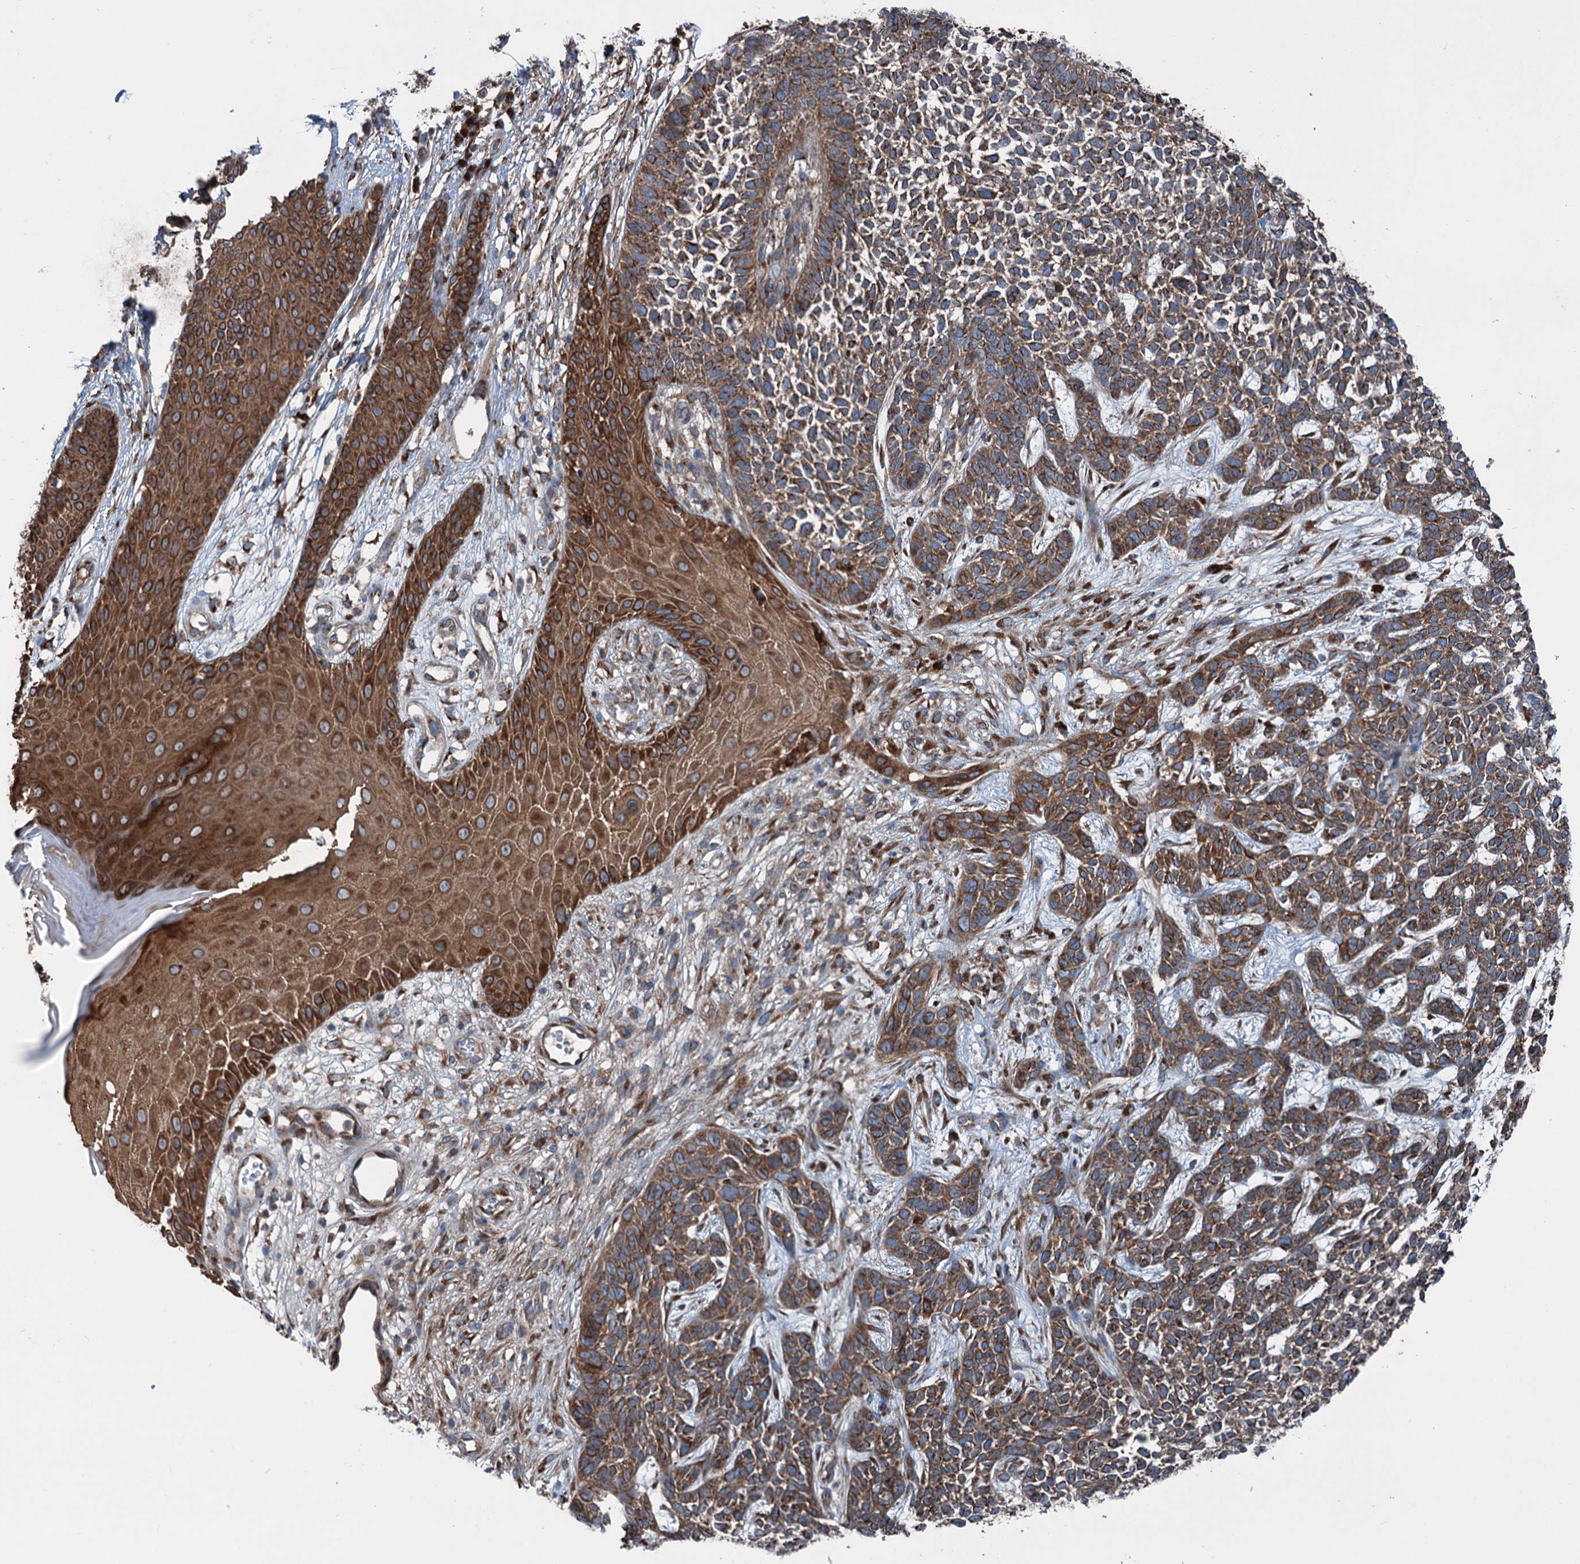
{"staining": {"intensity": "strong", "quantity": ">75%", "location": "cytoplasmic/membranous"}, "tissue": "skin cancer", "cell_type": "Tumor cells", "image_type": "cancer", "snomed": [{"axis": "morphology", "description": "Basal cell carcinoma"}, {"axis": "topography", "description": "Skin"}], "caption": "This histopathology image displays basal cell carcinoma (skin) stained with immunohistochemistry to label a protein in brown. The cytoplasmic/membranous of tumor cells show strong positivity for the protein. Nuclei are counter-stained blue.", "gene": "CALCOCO1", "patient": {"sex": "female", "age": 84}}